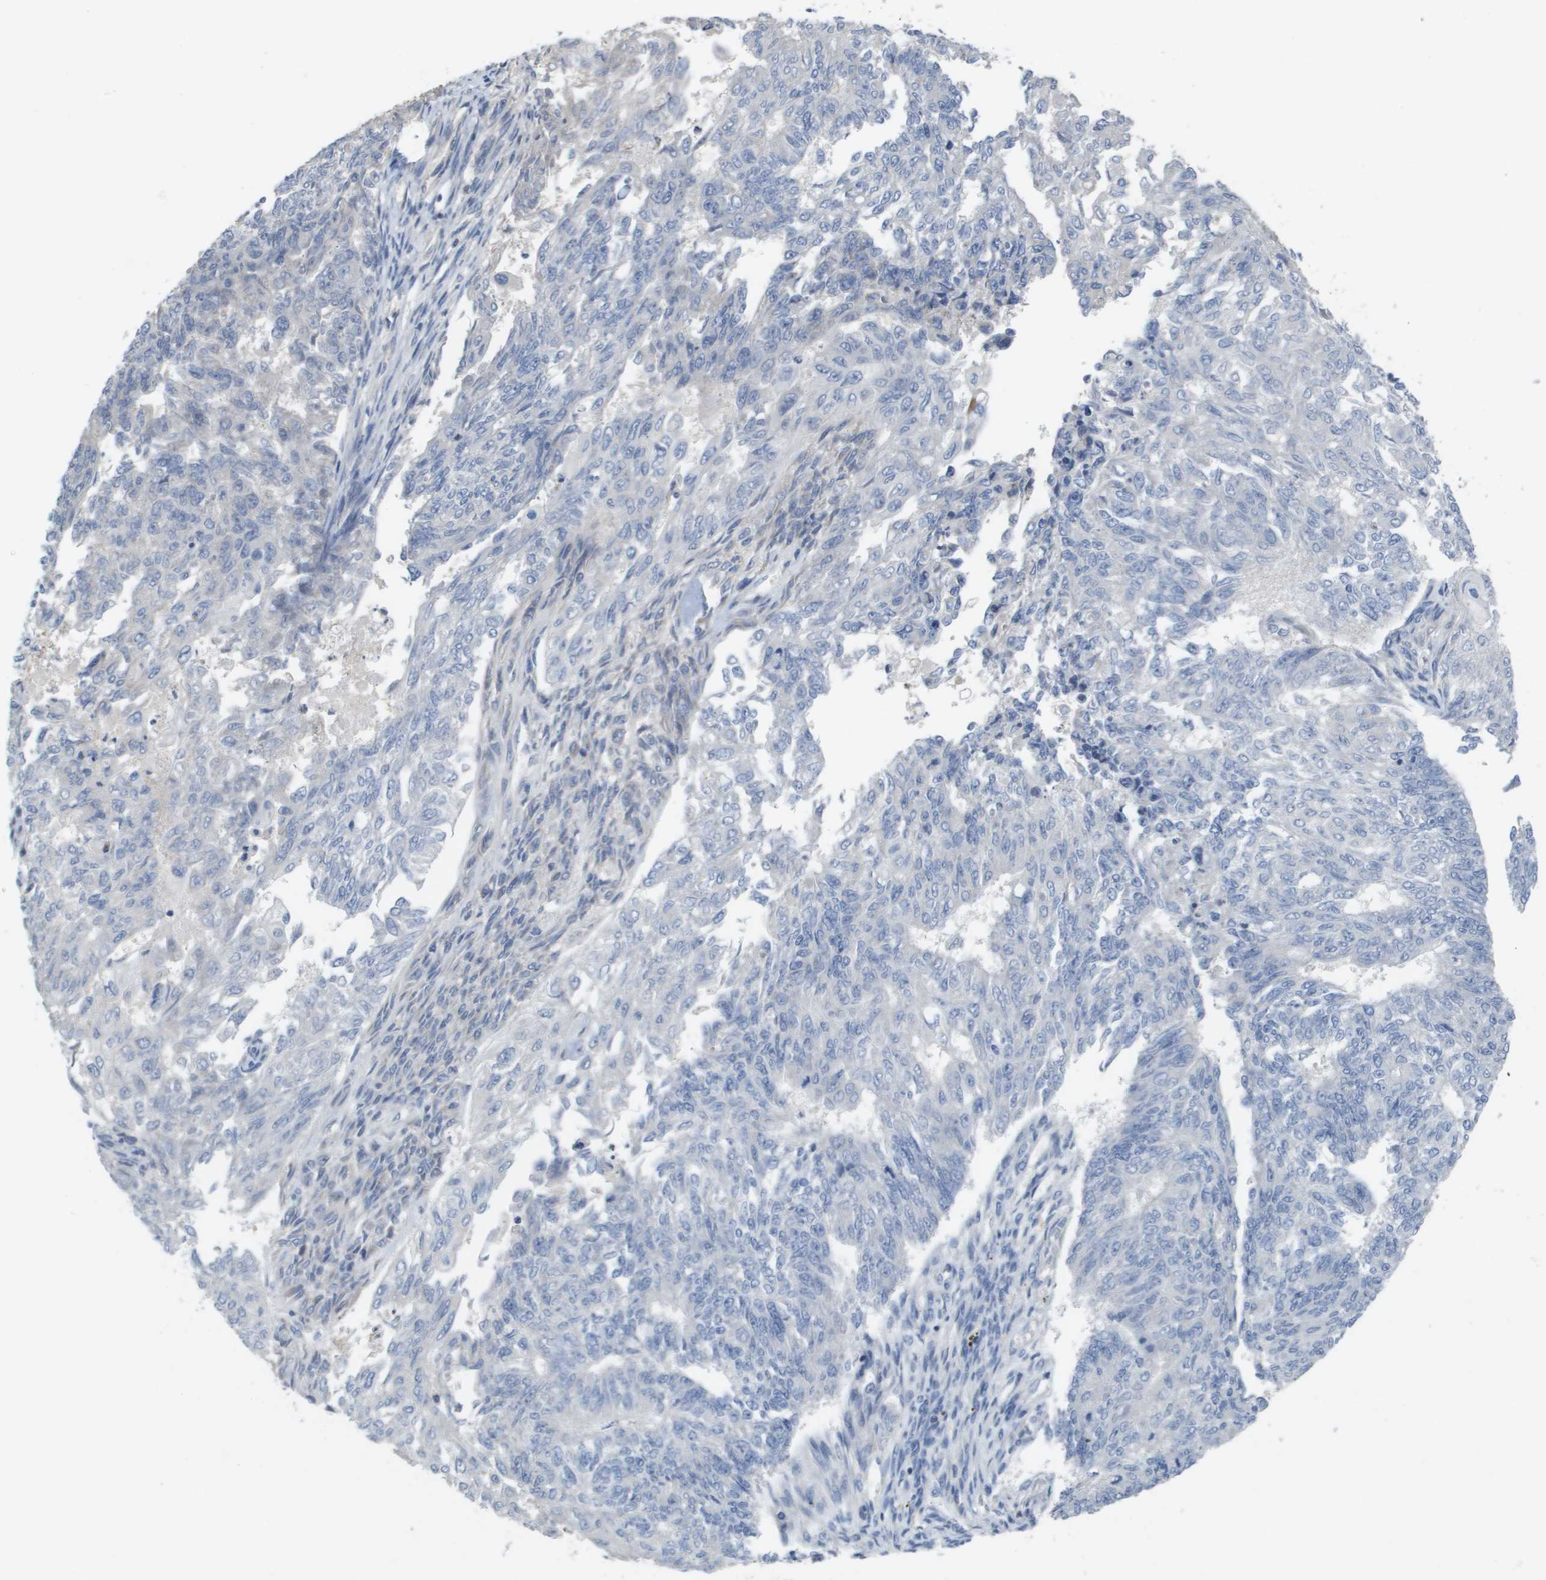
{"staining": {"intensity": "negative", "quantity": "none", "location": "none"}, "tissue": "endometrial cancer", "cell_type": "Tumor cells", "image_type": "cancer", "snomed": [{"axis": "morphology", "description": "Adenocarcinoma, NOS"}, {"axis": "topography", "description": "Endometrium"}], "caption": "The photomicrograph exhibits no significant positivity in tumor cells of endometrial adenocarcinoma.", "gene": "CAPN11", "patient": {"sex": "female", "age": 32}}